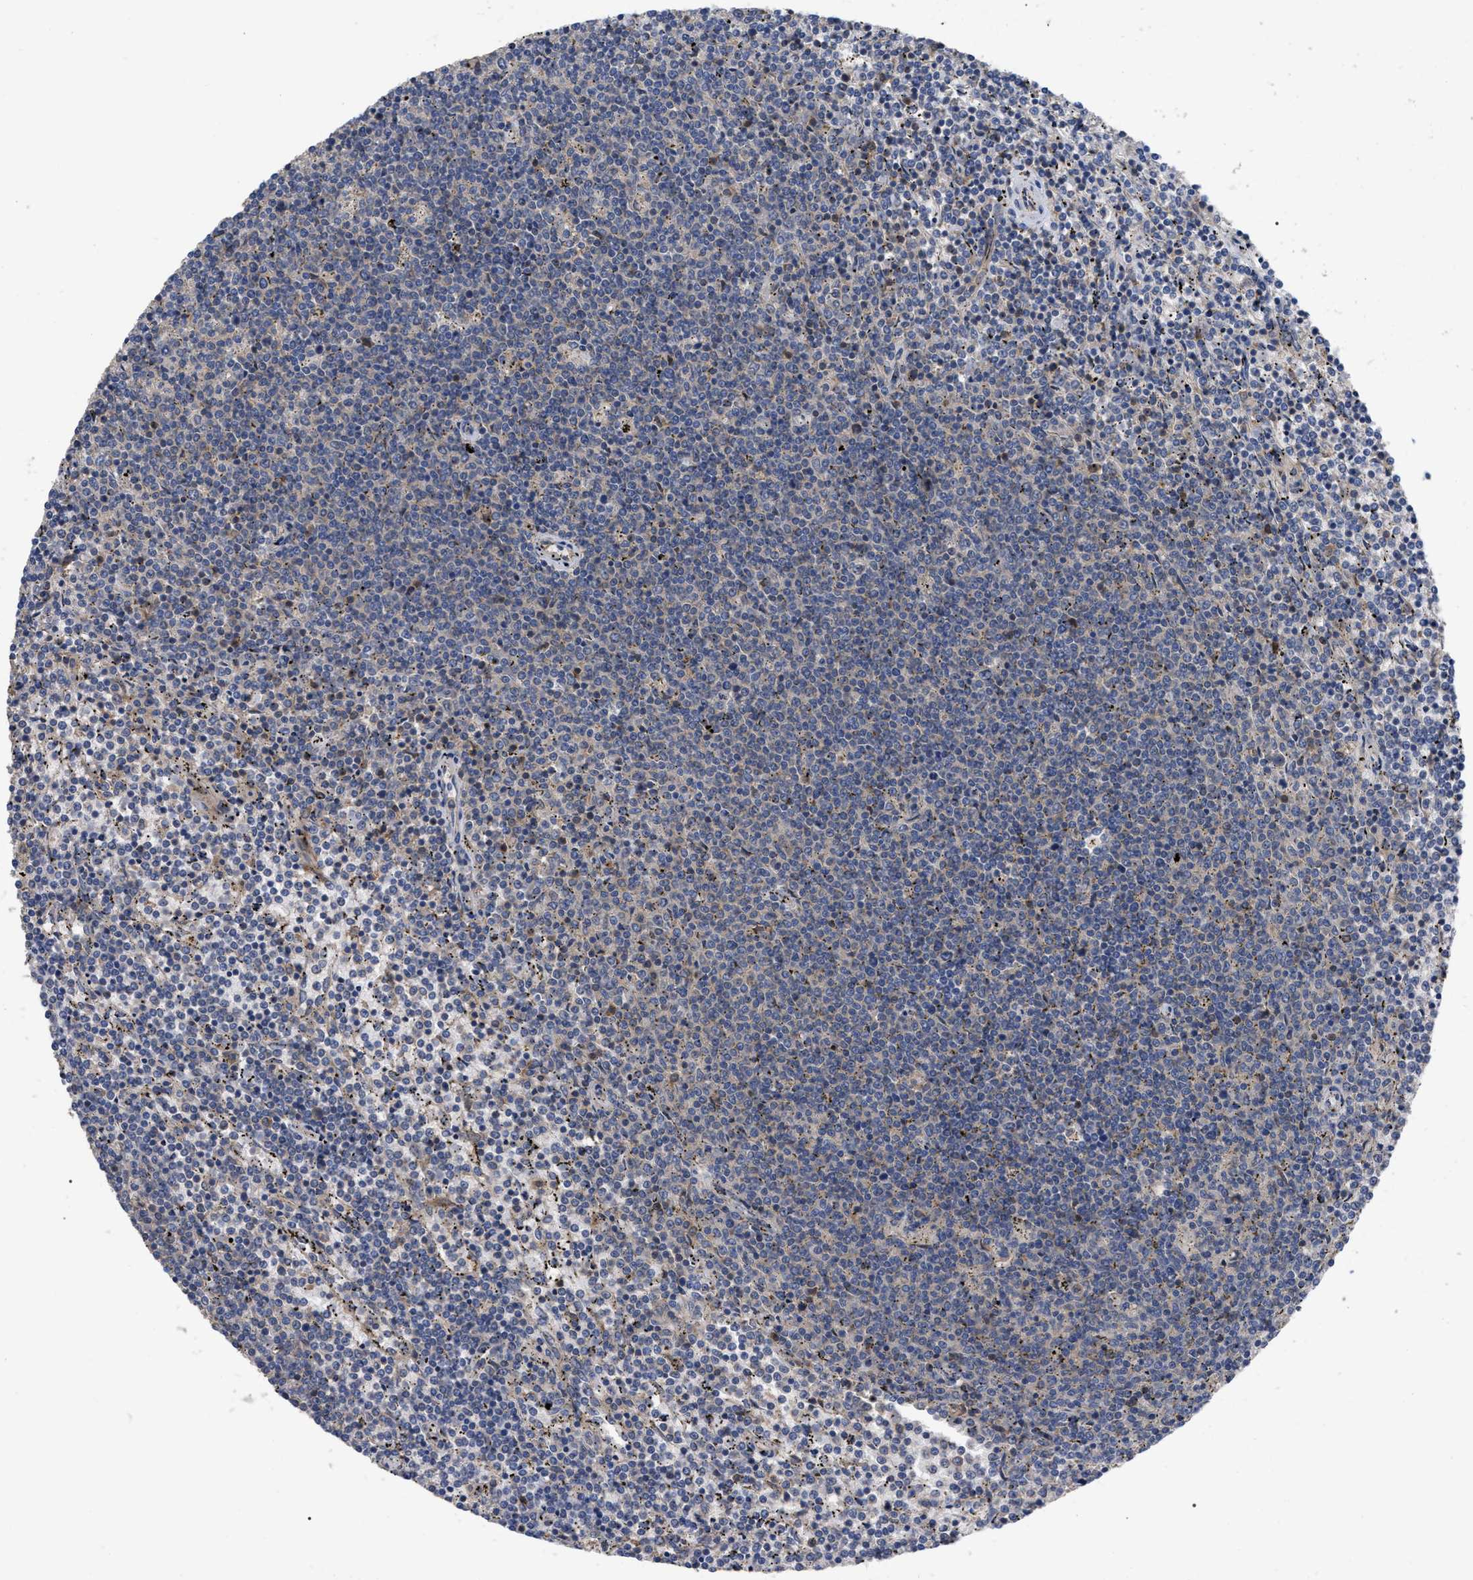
{"staining": {"intensity": "weak", "quantity": "<25%", "location": "cytoplasmic/membranous"}, "tissue": "lymphoma", "cell_type": "Tumor cells", "image_type": "cancer", "snomed": [{"axis": "morphology", "description": "Malignant lymphoma, non-Hodgkin's type, Low grade"}, {"axis": "topography", "description": "Spleen"}], "caption": "High magnification brightfield microscopy of low-grade malignant lymphoma, non-Hodgkin's type stained with DAB (3,3'-diaminobenzidine) (brown) and counterstained with hematoxylin (blue): tumor cells show no significant positivity.", "gene": "RAP1GDS1", "patient": {"sex": "female", "age": 50}}